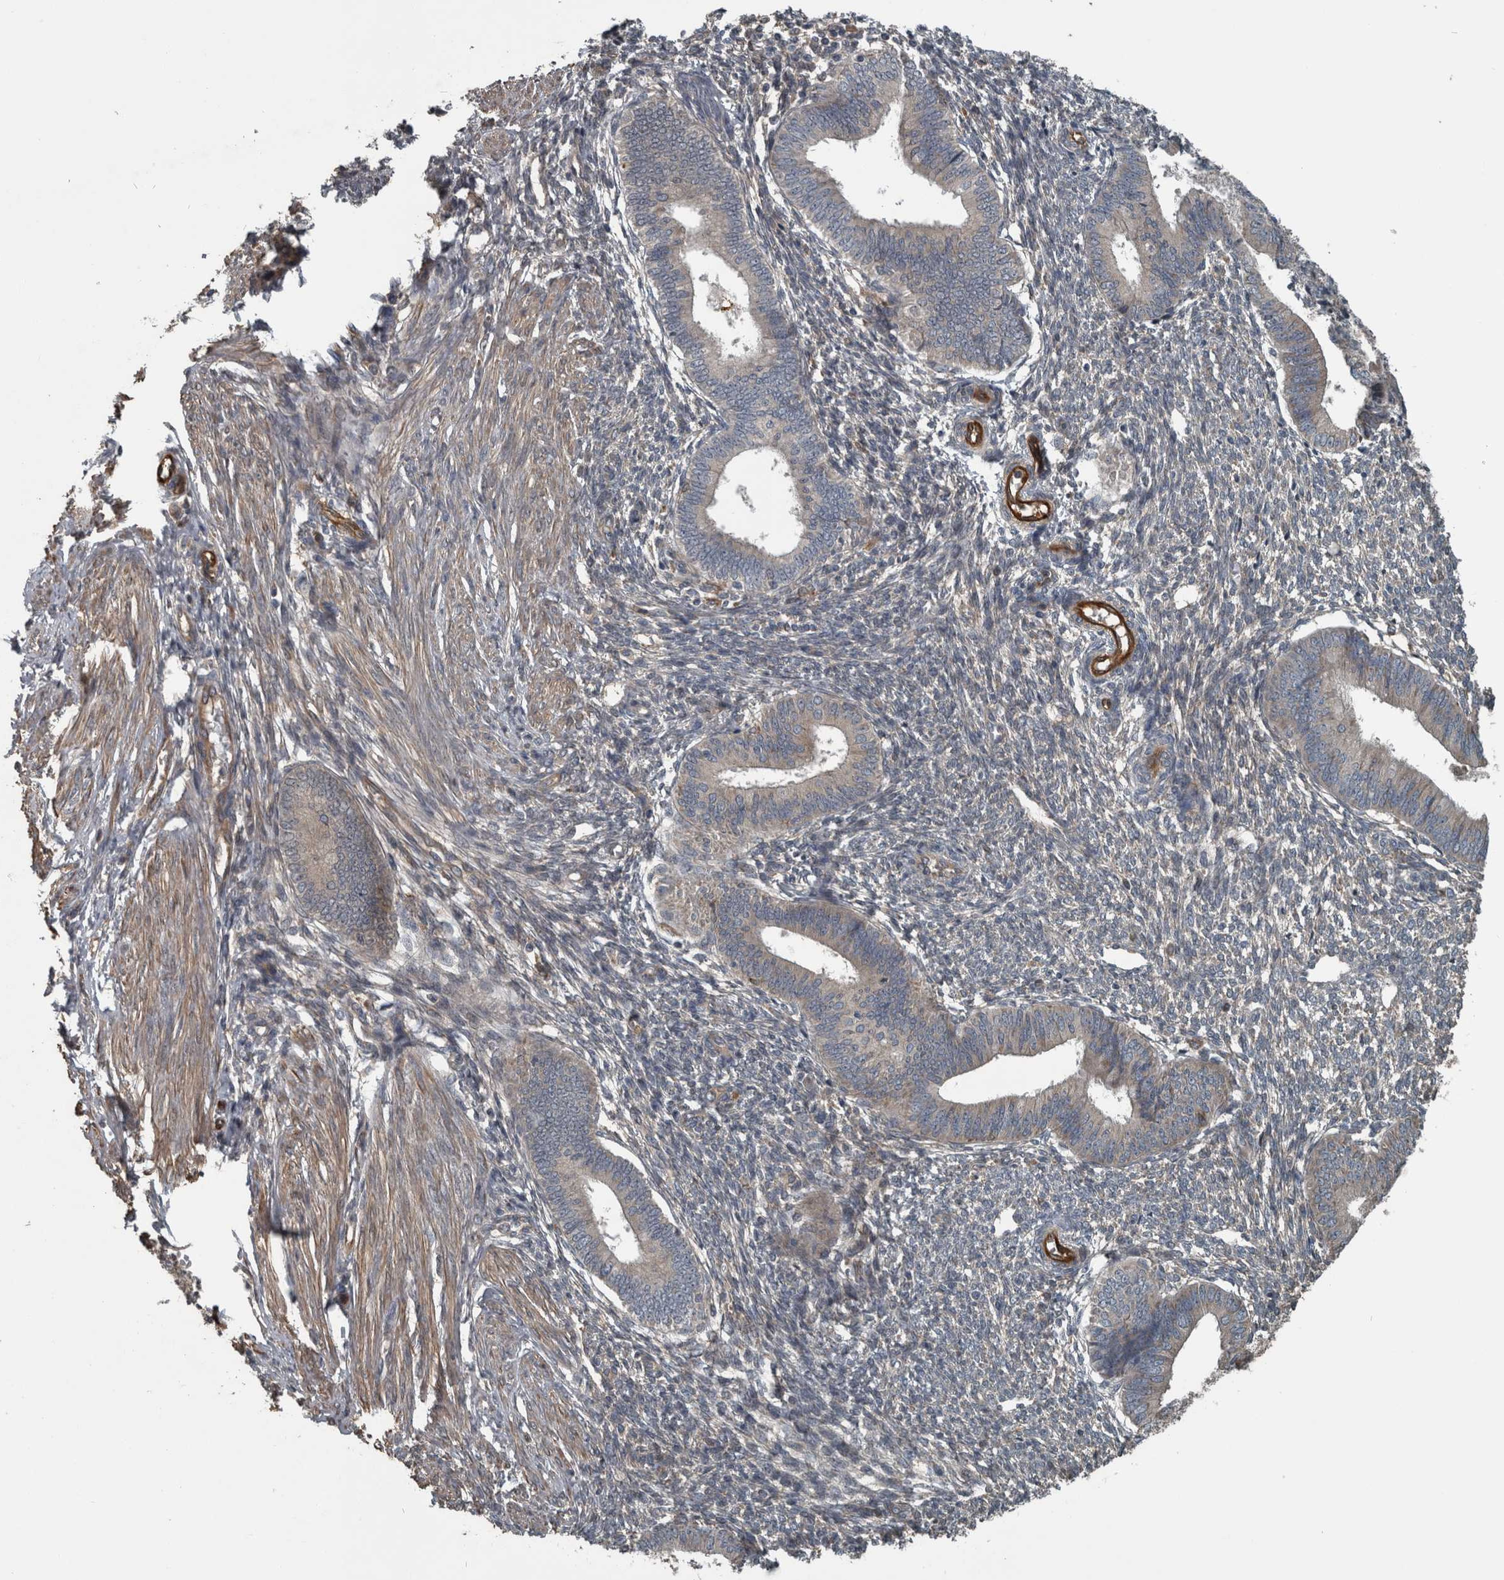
{"staining": {"intensity": "moderate", "quantity": "<25%", "location": "cytoplasmic/membranous"}, "tissue": "endometrium", "cell_type": "Cells in endometrial stroma", "image_type": "normal", "snomed": [{"axis": "morphology", "description": "Normal tissue, NOS"}, {"axis": "topography", "description": "Endometrium"}], "caption": "The photomicrograph exhibits immunohistochemical staining of normal endometrium. There is moderate cytoplasmic/membranous positivity is appreciated in about <25% of cells in endometrial stroma.", "gene": "EXOC8", "patient": {"sex": "female", "age": 46}}